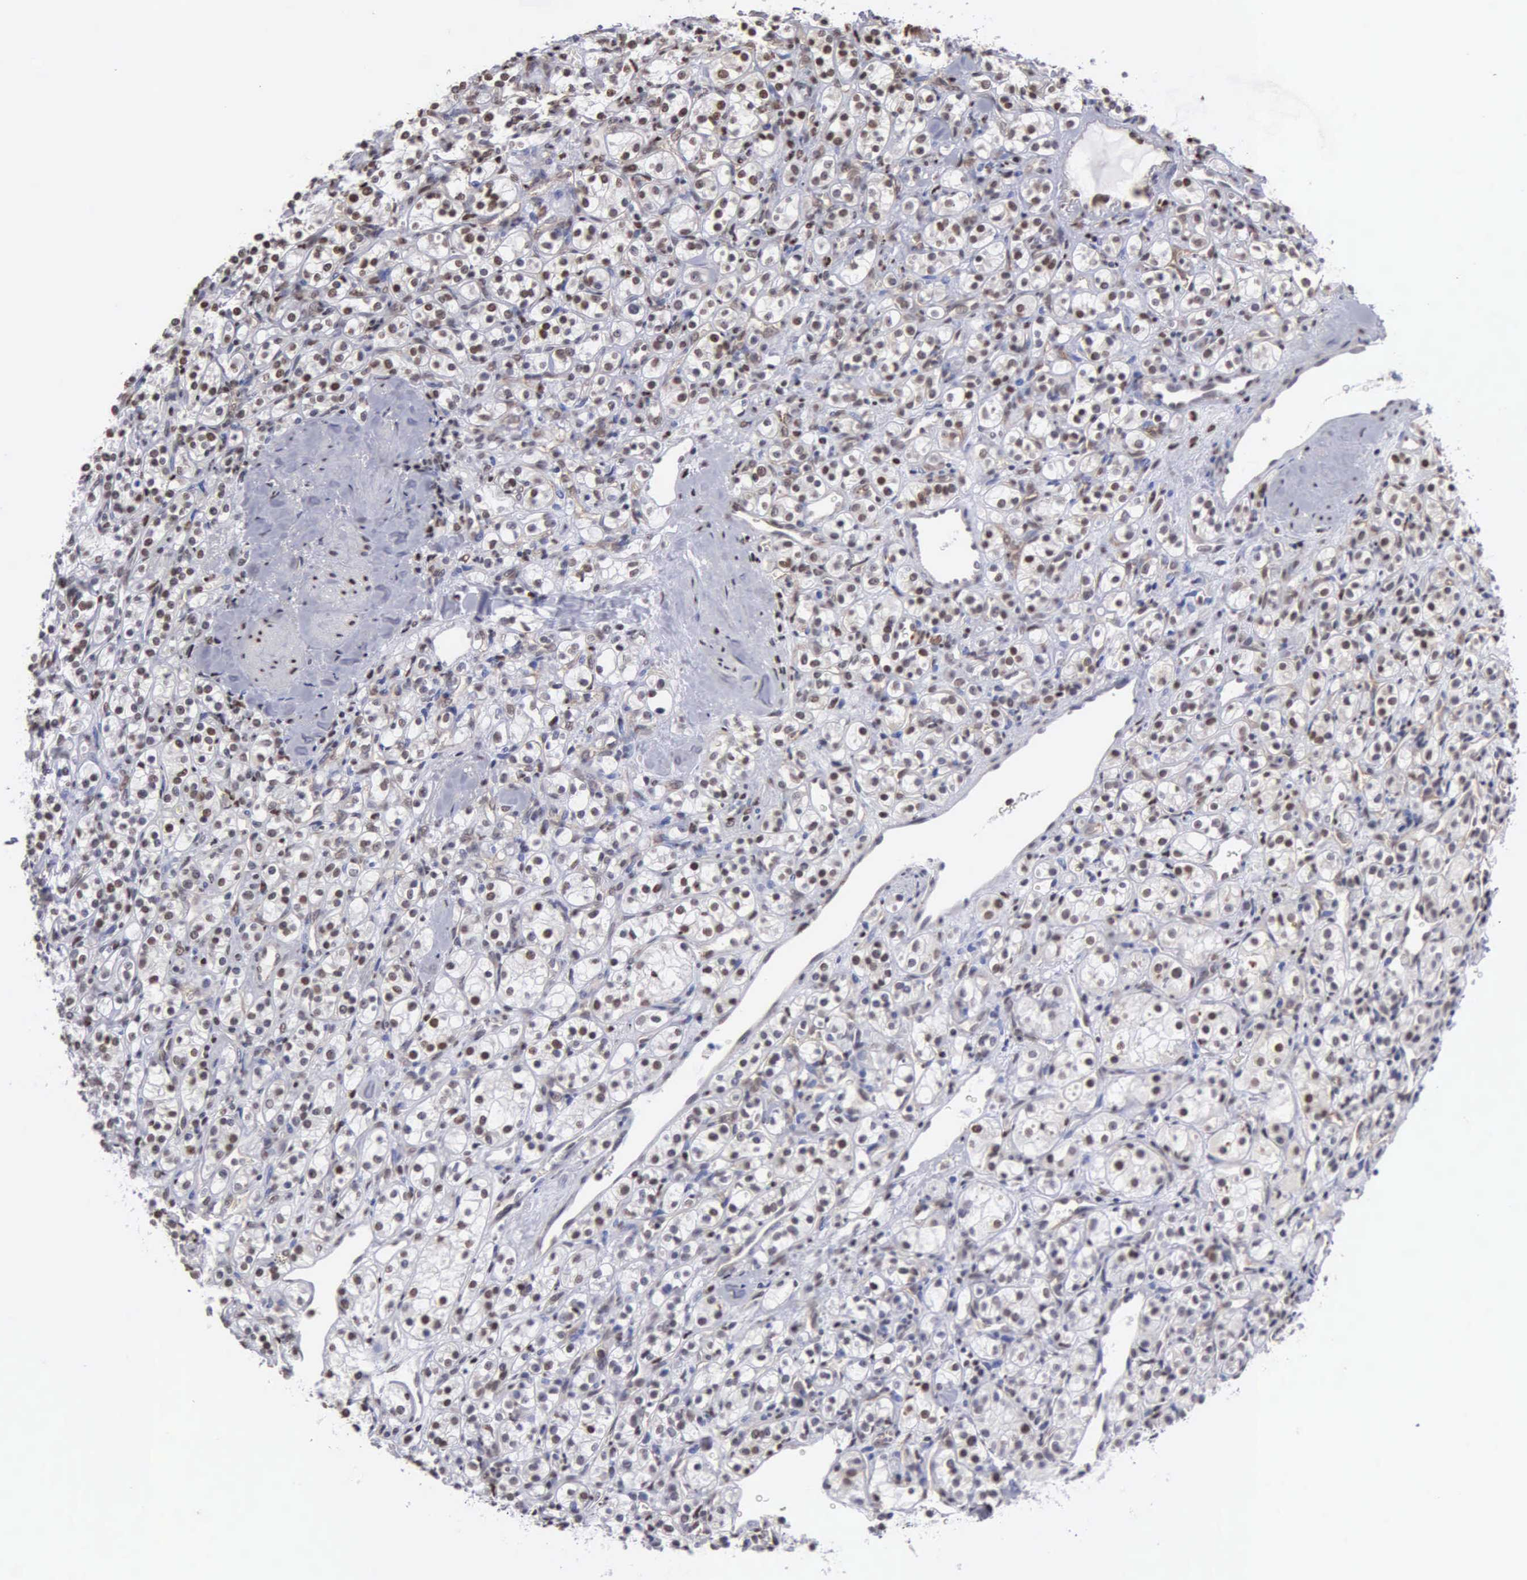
{"staining": {"intensity": "moderate", "quantity": "25%-75%", "location": "nuclear"}, "tissue": "renal cancer", "cell_type": "Tumor cells", "image_type": "cancer", "snomed": [{"axis": "morphology", "description": "Adenocarcinoma, NOS"}, {"axis": "topography", "description": "Kidney"}], "caption": "Protein expression analysis of renal cancer displays moderate nuclear expression in approximately 25%-75% of tumor cells. (IHC, brightfield microscopy, high magnification).", "gene": "CCNG1", "patient": {"sex": "male", "age": 77}}